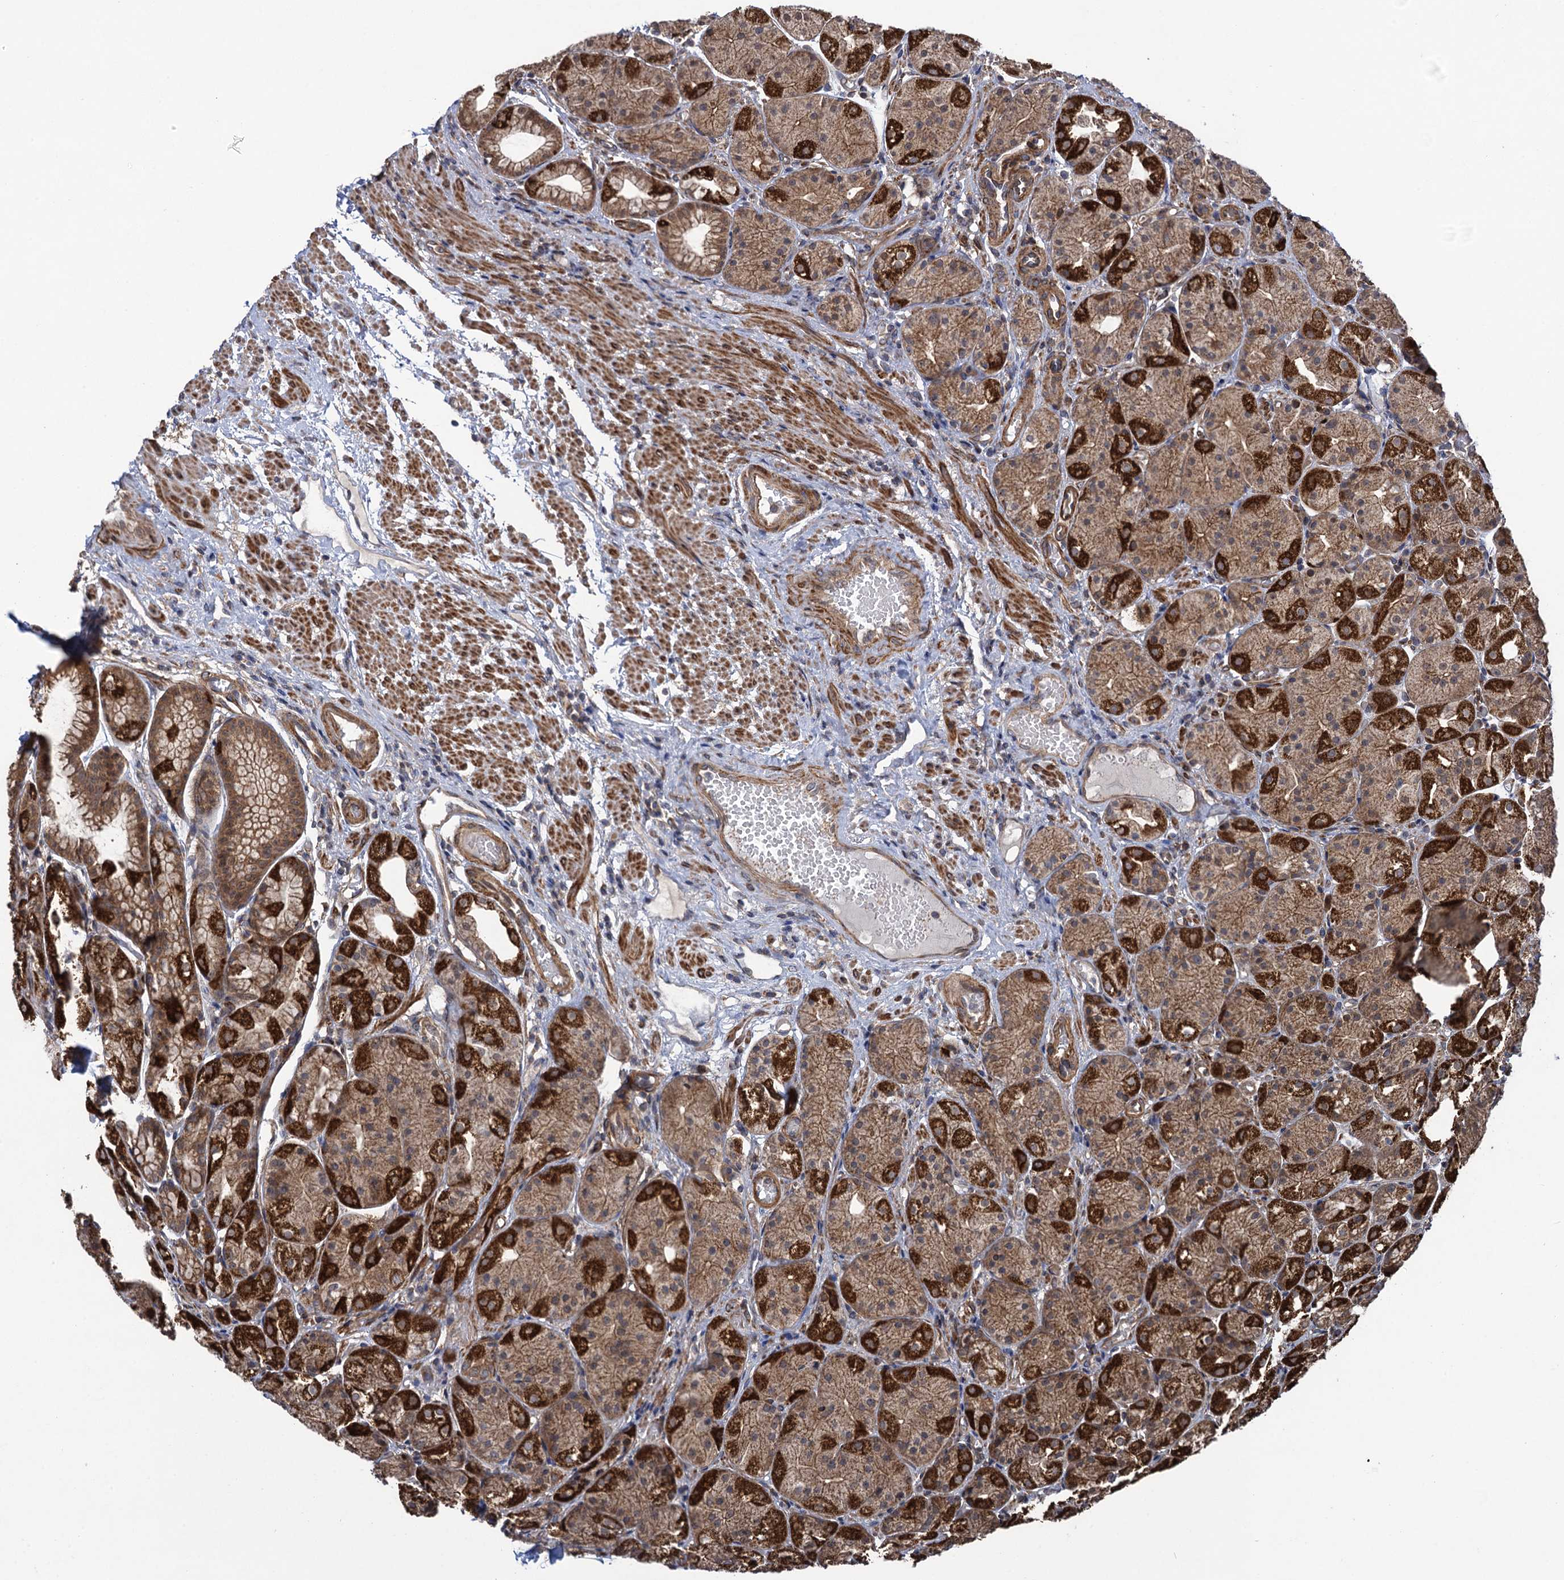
{"staining": {"intensity": "strong", "quantity": ">75%", "location": "cytoplasmic/membranous"}, "tissue": "stomach", "cell_type": "Glandular cells", "image_type": "normal", "snomed": [{"axis": "morphology", "description": "Normal tissue, NOS"}, {"axis": "topography", "description": "Stomach, upper"}], "caption": "Immunohistochemistry (IHC) staining of benign stomach, which shows high levels of strong cytoplasmic/membranous expression in about >75% of glandular cells indicating strong cytoplasmic/membranous protein positivity. The staining was performed using DAB (brown) for protein detection and nuclei were counterstained in hematoxylin (blue).", "gene": "HAUS1", "patient": {"sex": "male", "age": 72}}